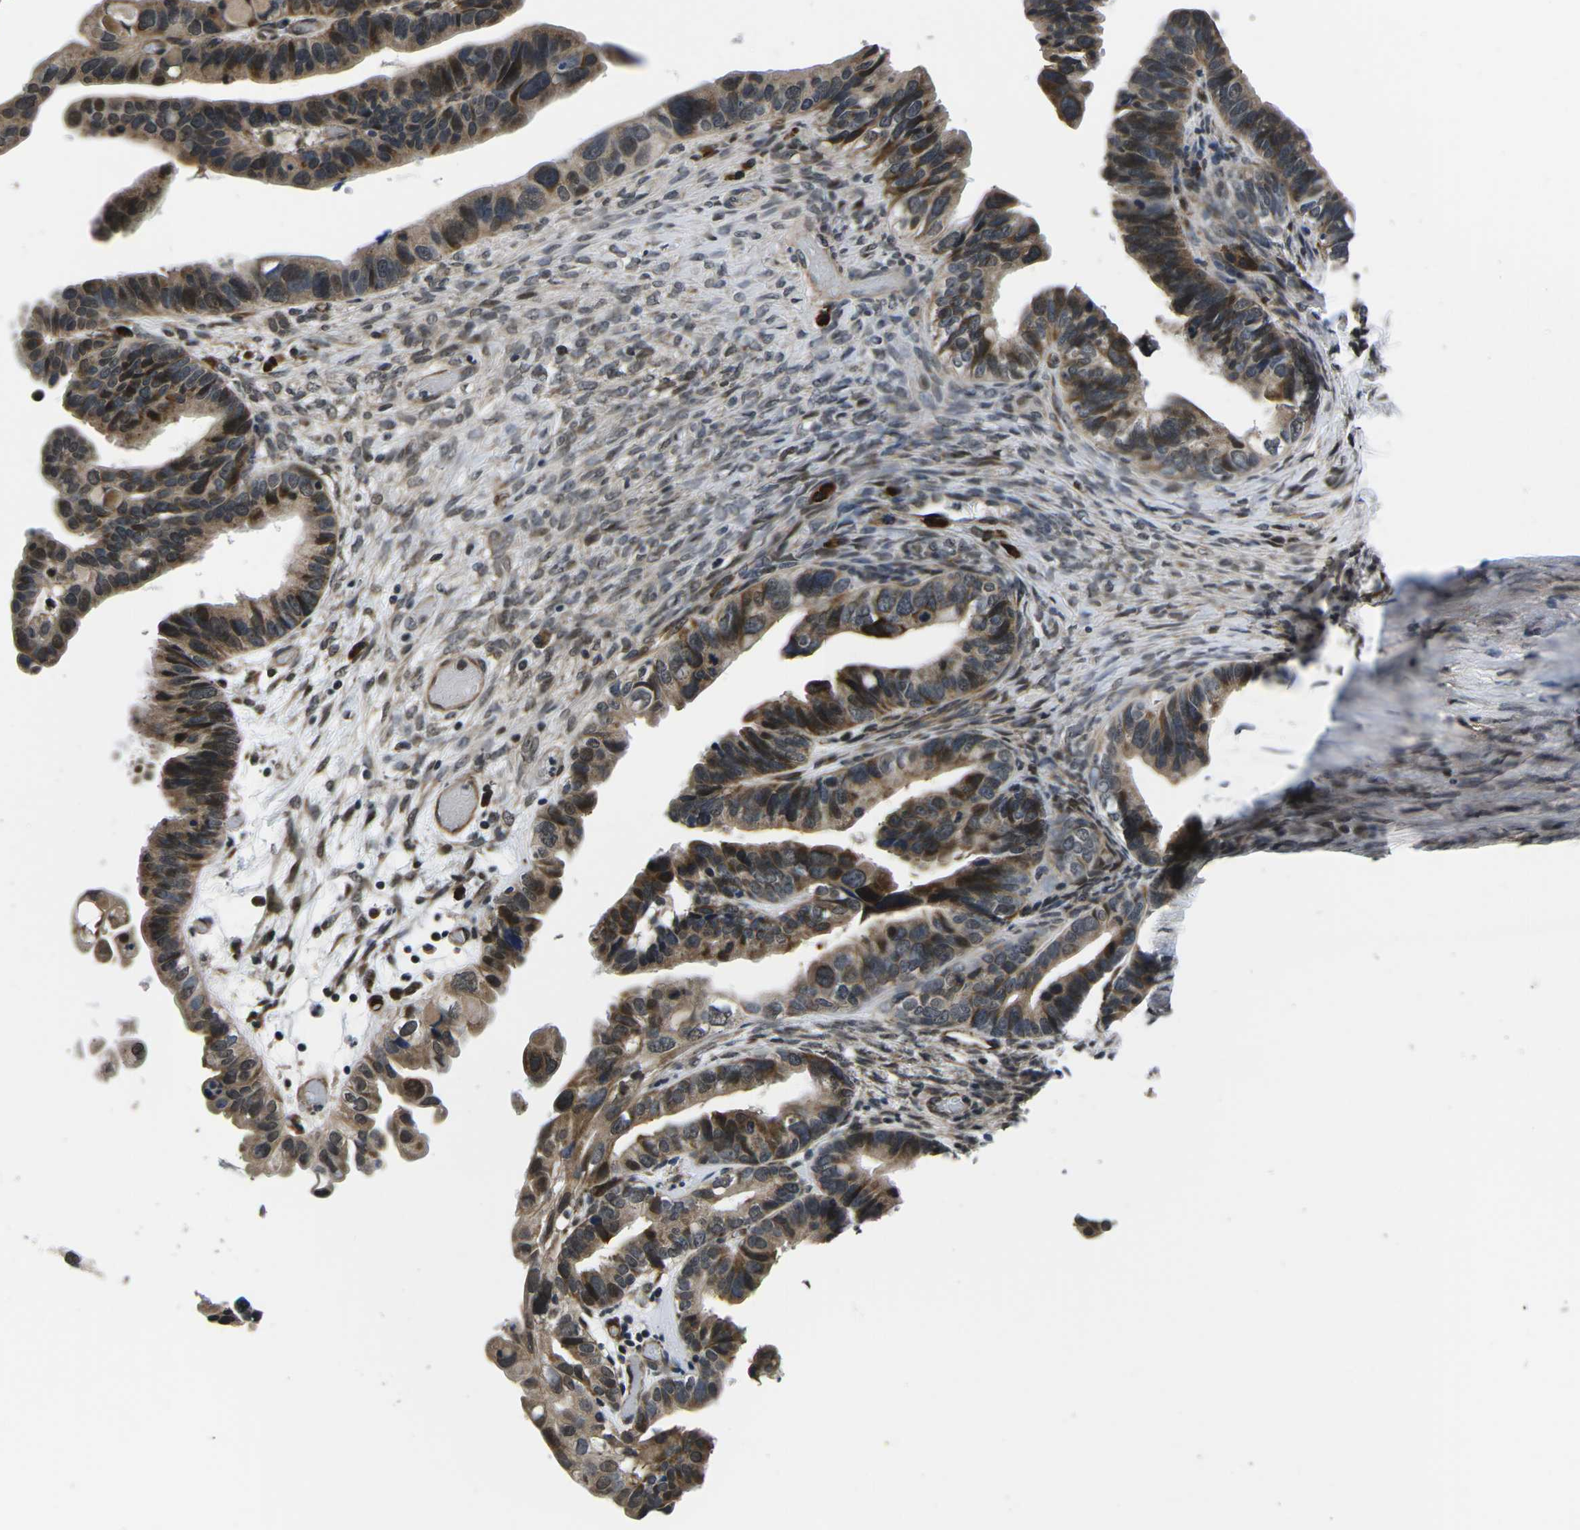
{"staining": {"intensity": "moderate", "quantity": ">75%", "location": "cytoplasmic/membranous,nuclear"}, "tissue": "ovarian cancer", "cell_type": "Tumor cells", "image_type": "cancer", "snomed": [{"axis": "morphology", "description": "Cystadenocarcinoma, serous, NOS"}, {"axis": "topography", "description": "Ovary"}], "caption": "This is a micrograph of immunohistochemistry (IHC) staining of ovarian serous cystadenocarcinoma, which shows moderate positivity in the cytoplasmic/membranous and nuclear of tumor cells.", "gene": "CCNE1", "patient": {"sex": "female", "age": 56}}